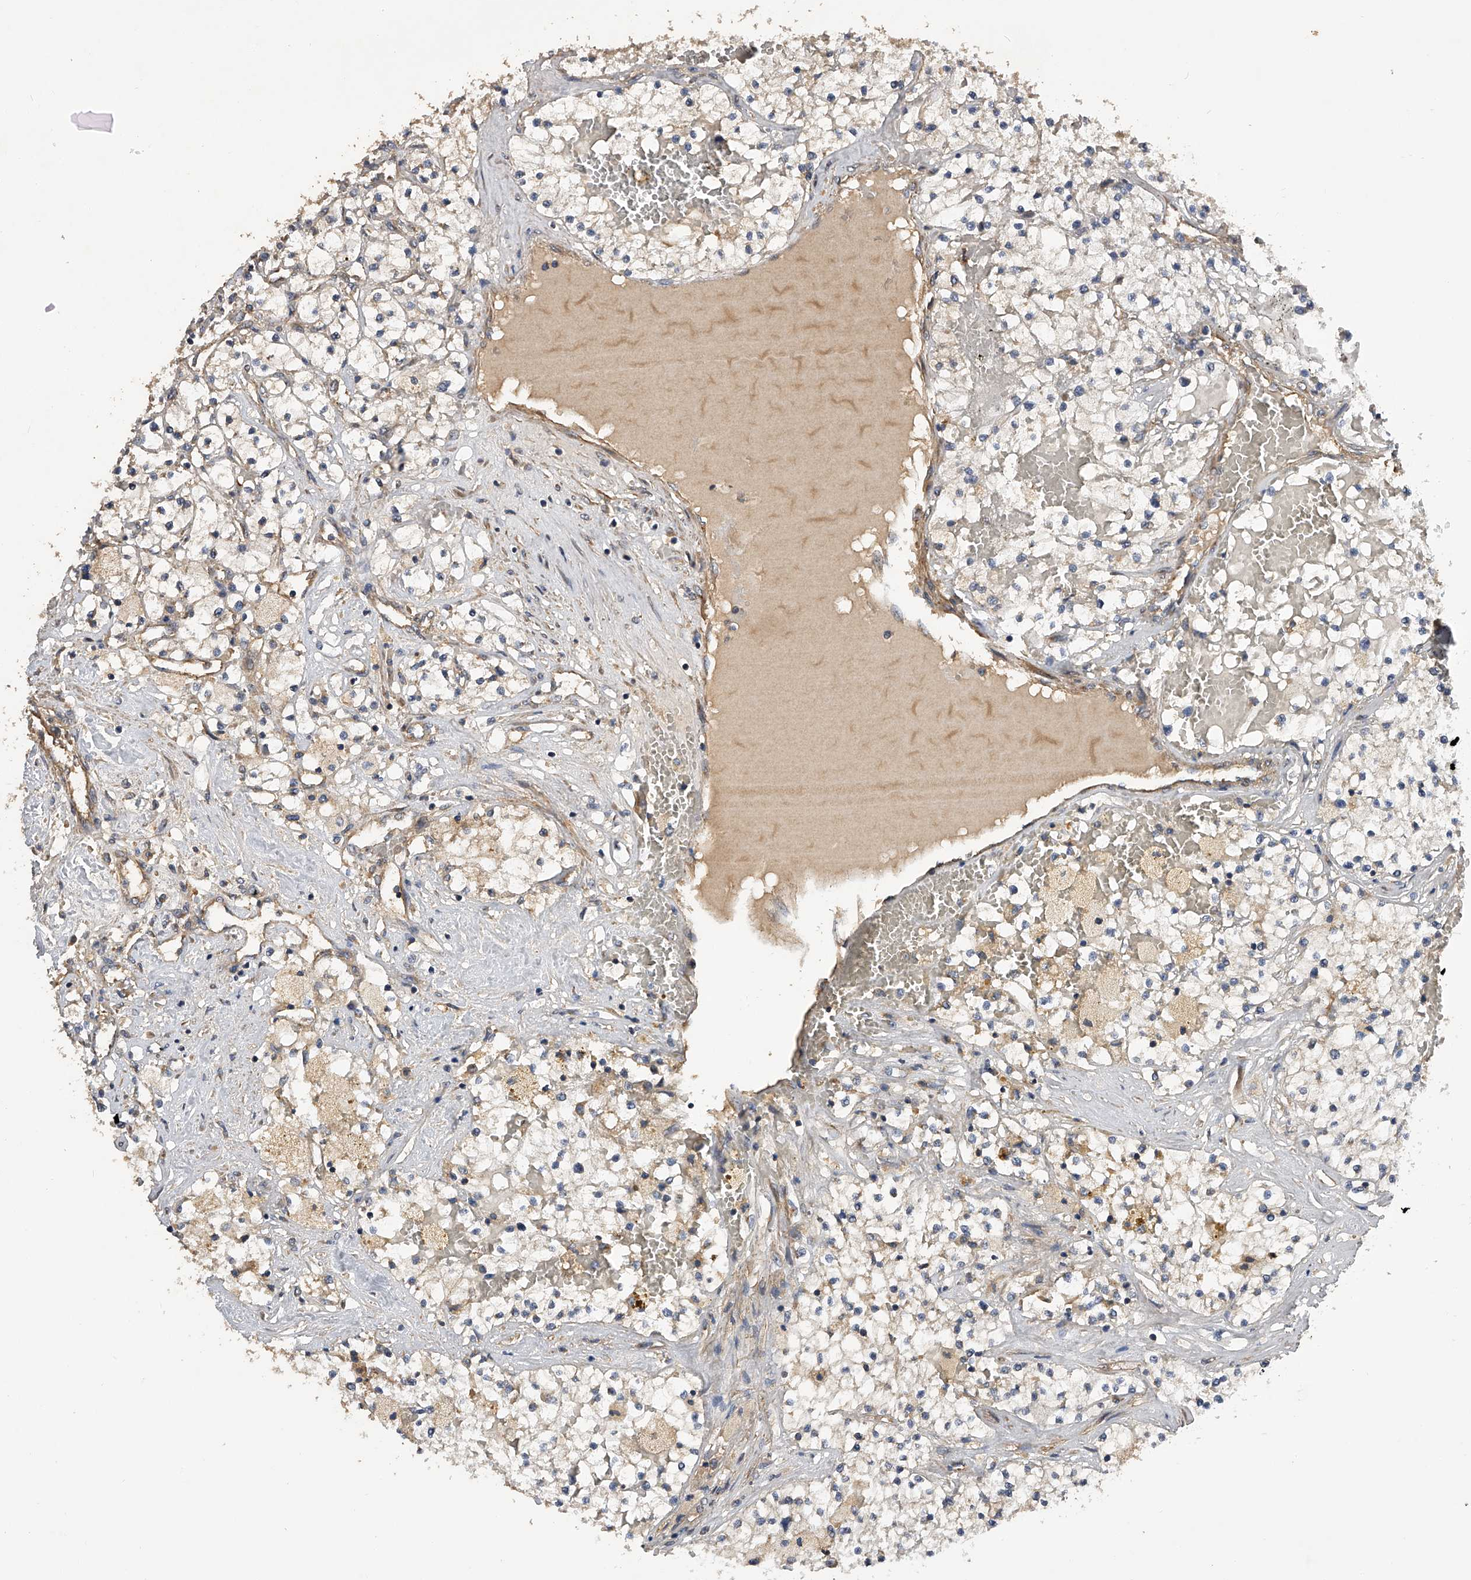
{"staining": {"intensity": "moderate", "quantity": "<25%", "location": "cytoplasmic/membranous"}, "tissue": "renal cancer", "cell_type": "Tumor cells", "image_type": "cancer", "snomed": [{"axis": "morphology", "description": "Normal tissue, NOS"}, {"axis": "morphology", "description": "Adenocarcinoma, NOS"}, {"axis": "topography", "description": "Kidney"}], "caption": "High-power microscopy captured an IHC image of renal cancer, revealing moderate cytoplasmic/membranous staining in approximately <25% of tumor cells.", "gene": "PTPRA", "patient": {"sex": "male", "age": 68}}